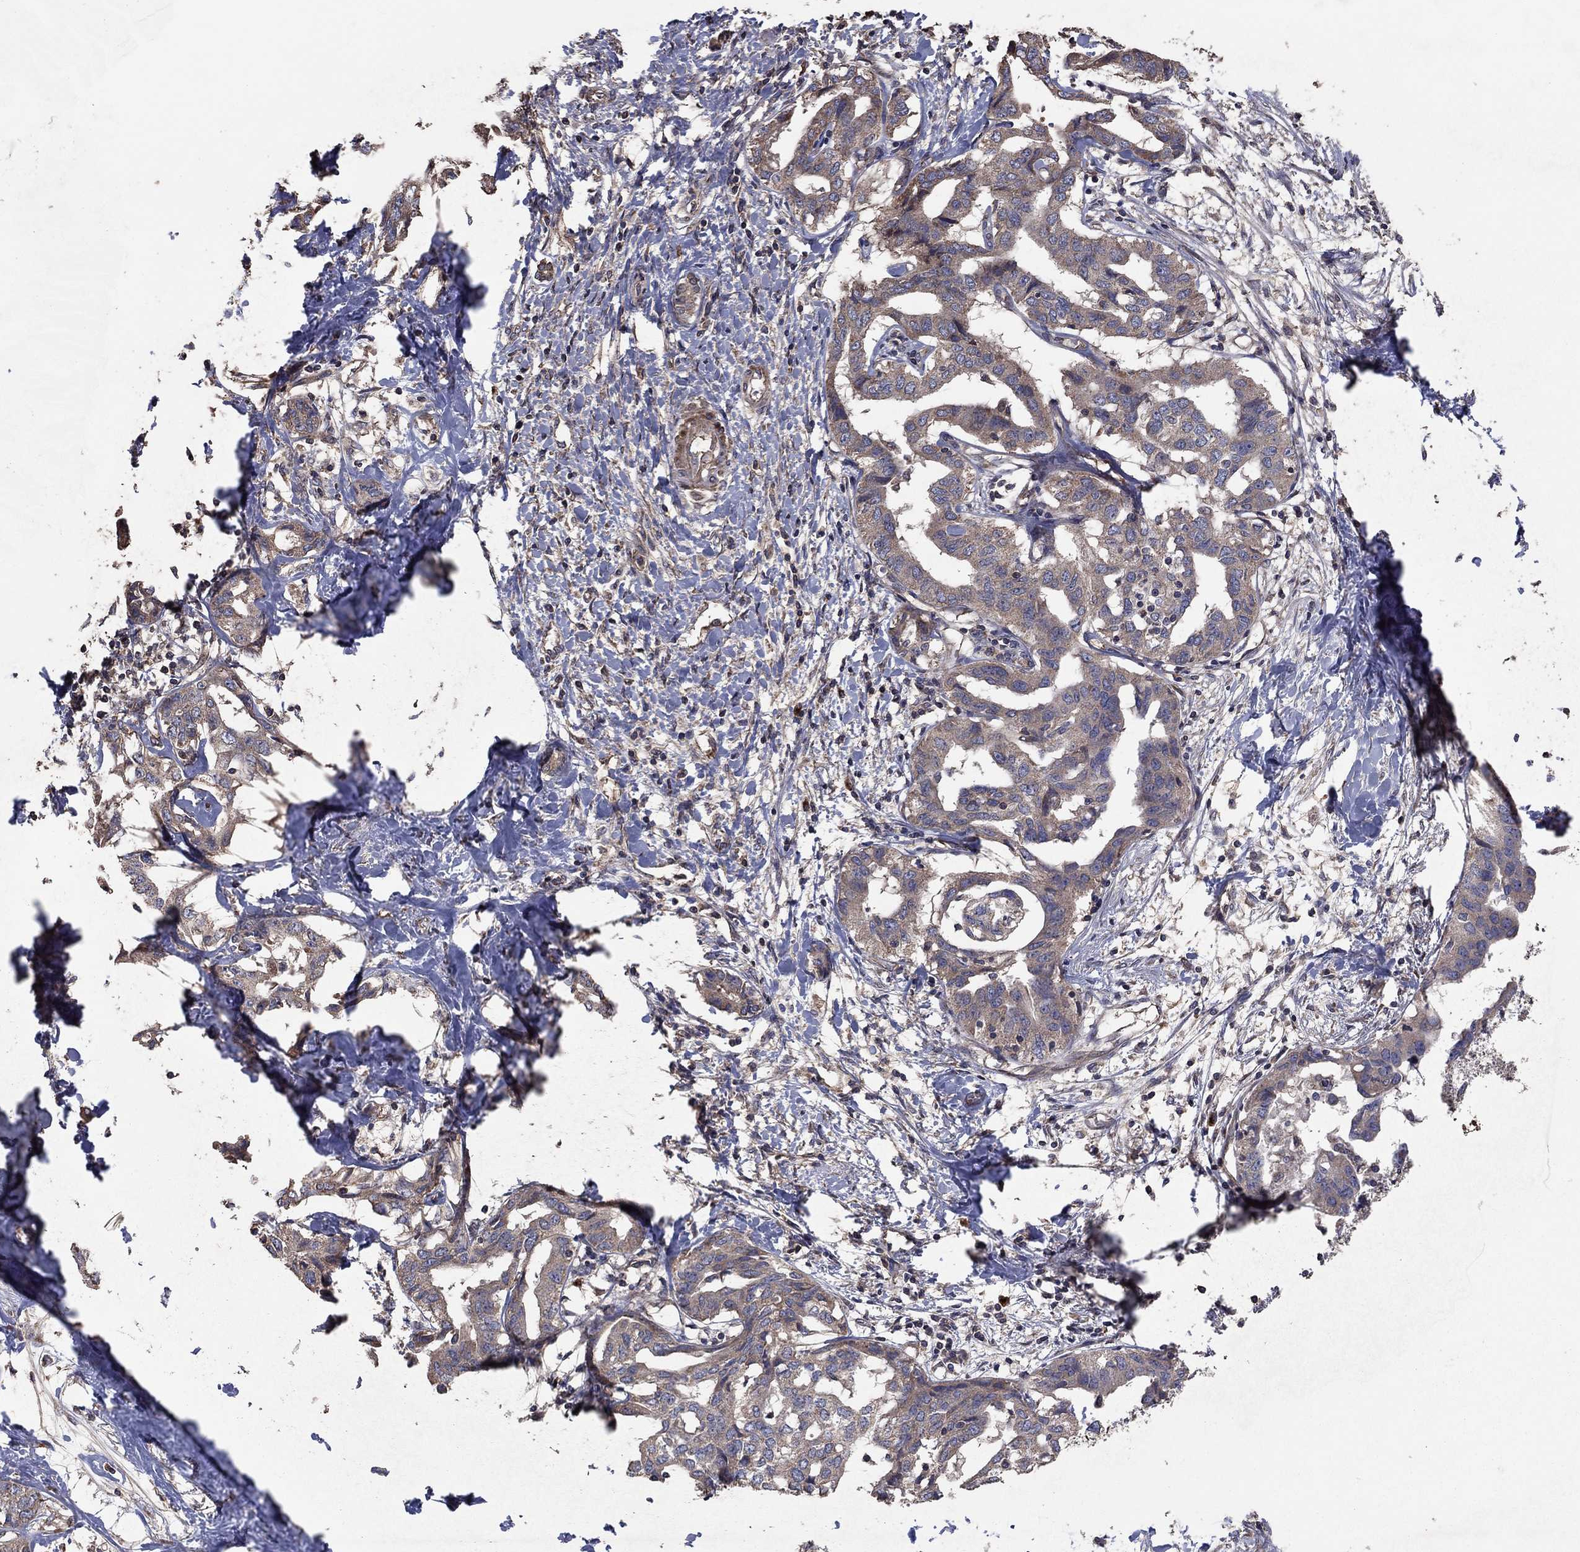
{"staining": {"intensity": "weak", "quantity": "25%-75%", "location": "cytoplasmic/membranous"}, "tissue": "liver cancer", "cell_type": "Tumor cells", "image_type": "cancer", "snomed": [{"axis": "morphology", "description": "Cholangiocarcinoma"}, {"axis": "topography", "description": "Liver"}], "caption": "Tumor cells show low levels of weak cytoplasmic/membranous staining in approximately 25%-75% of cells in human liver cancer. (DAB (3,3'-diaminobenzidine) = brown stain, brightfield microscopy at high magnification).", "gene": "FLT4", "patient": {"sex": "male", "age": 59}}